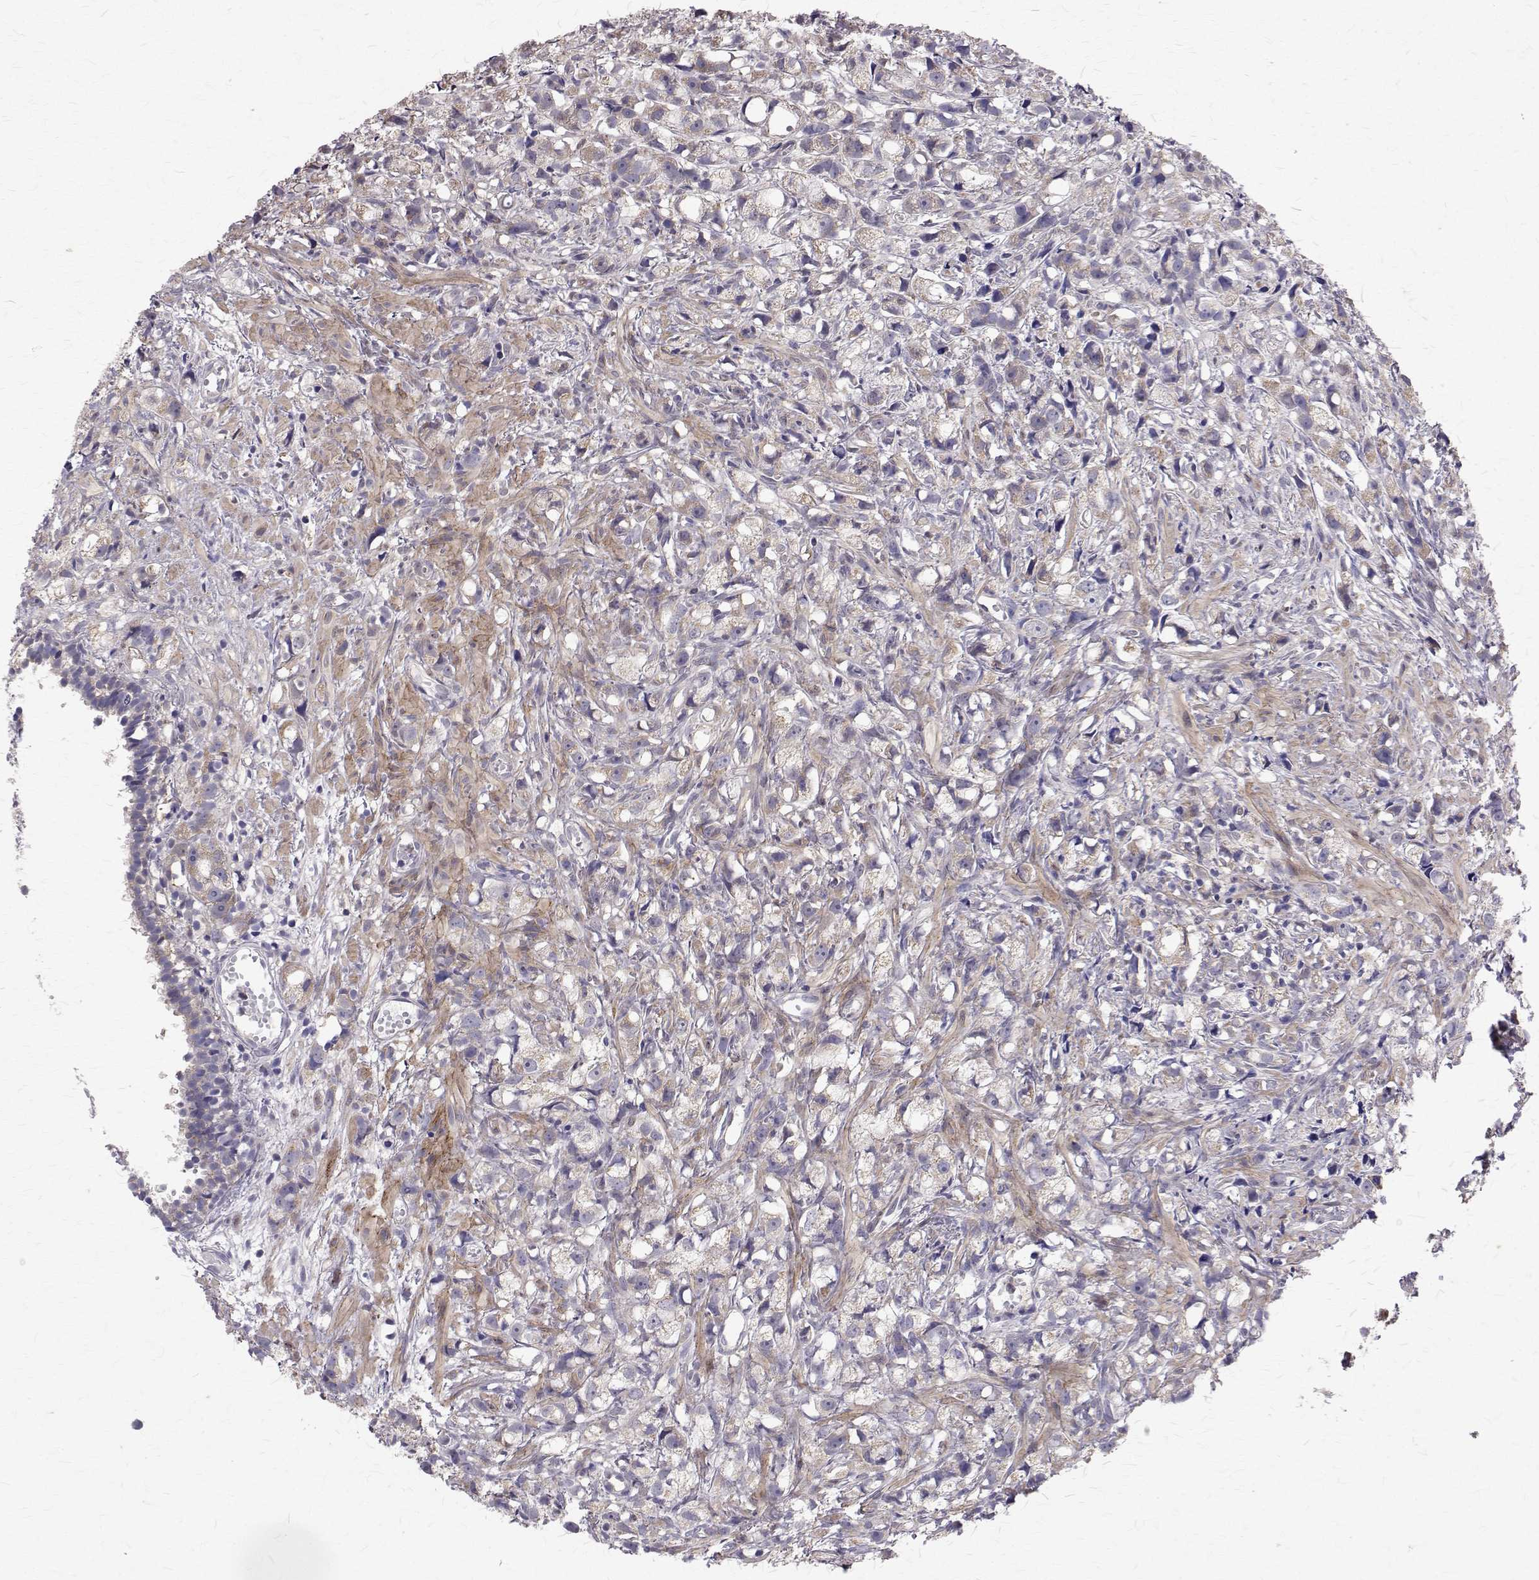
{"staining": {"intensity": "weak", "quantity": "<25%", "location": "cytoplasmic/membranous"}, "tissue": "prostate cancer", "cell_type": "Tumor cells", "image_type": "cancer", "snomed": [{"axis": "morphology", "description": "Adenocarcinoma, High grade"}, {"axis": "topography", "description": "Prostate"}], "caption": "DAB (3,3'-diaminobenzidine) immunohistochemical staining of adenocarcinoma (high-grade) (prostate) demonstrates no significant staining in tumor cells.", "gene": "CCDC89", "patient": {"sex": "male", "age": 75}}